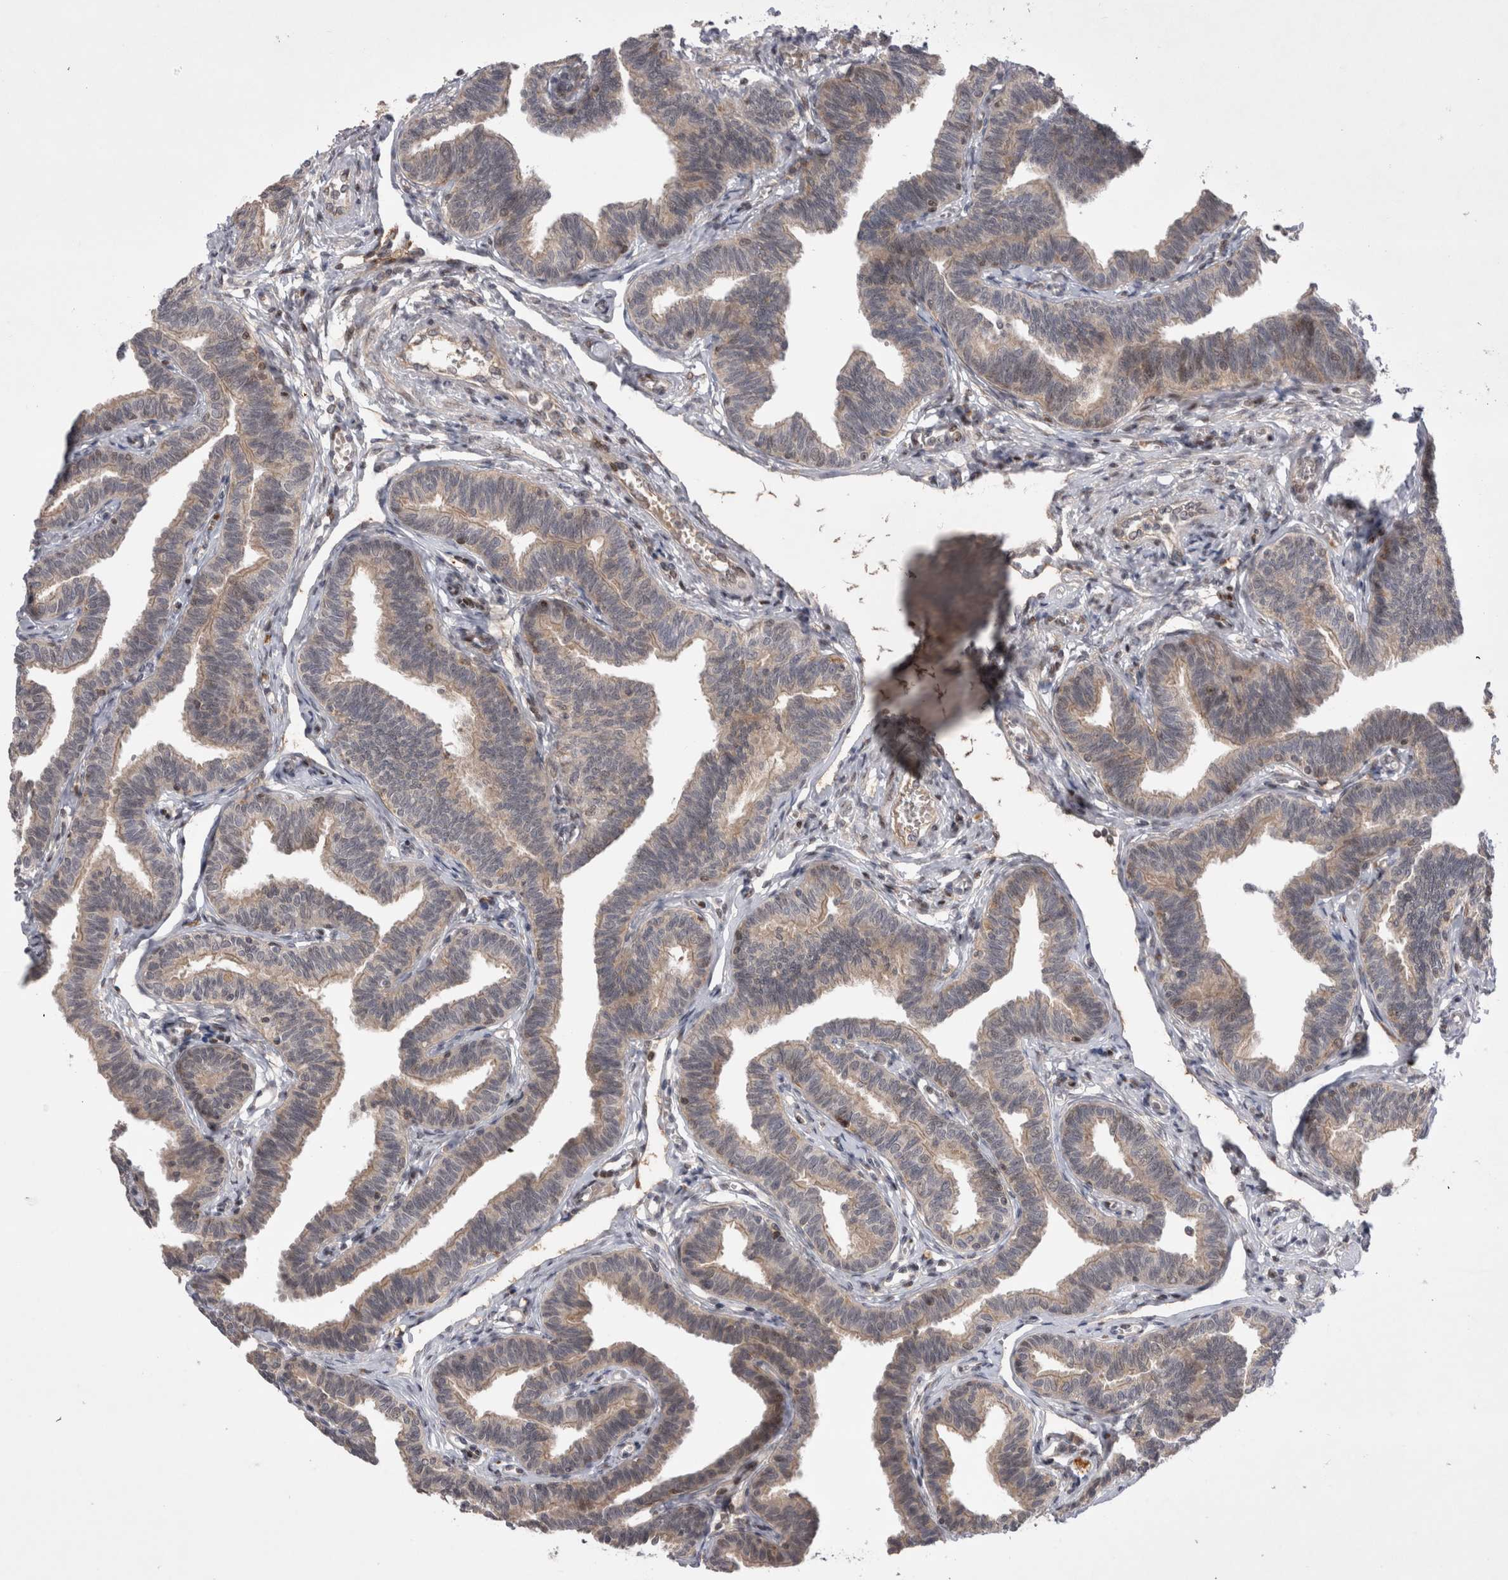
{"staining": {"intensity": "moderate", "quantity": "25%-75%", "location": "cytoplasmic/membranous"}, "tissue": "fallopian tube", "cell_type": "Glandular cells", "image_type": "normal", "snomed": [{"axis": "morphology", "description": "Normal tissue, NOS"}, {"axis": "topography", "description": "Fallopian tube"}, {"axis": "topography", "description": "Ovary"}], "caption": "Immunohistochemical staining of benign human fallopian tube shows 25%-75% levels of moderate cytoplasmic/membranous protein staining in approximately 25%-75% of glandular cells. The staining was performed using DAB (3,3'-diaminobenzidine), with brown indicating positive protein expression. Nuclei are stained blue with hematoxylin.", "gene": "PLEKHM1", "patient": {"sex": "female", "age": 23}}